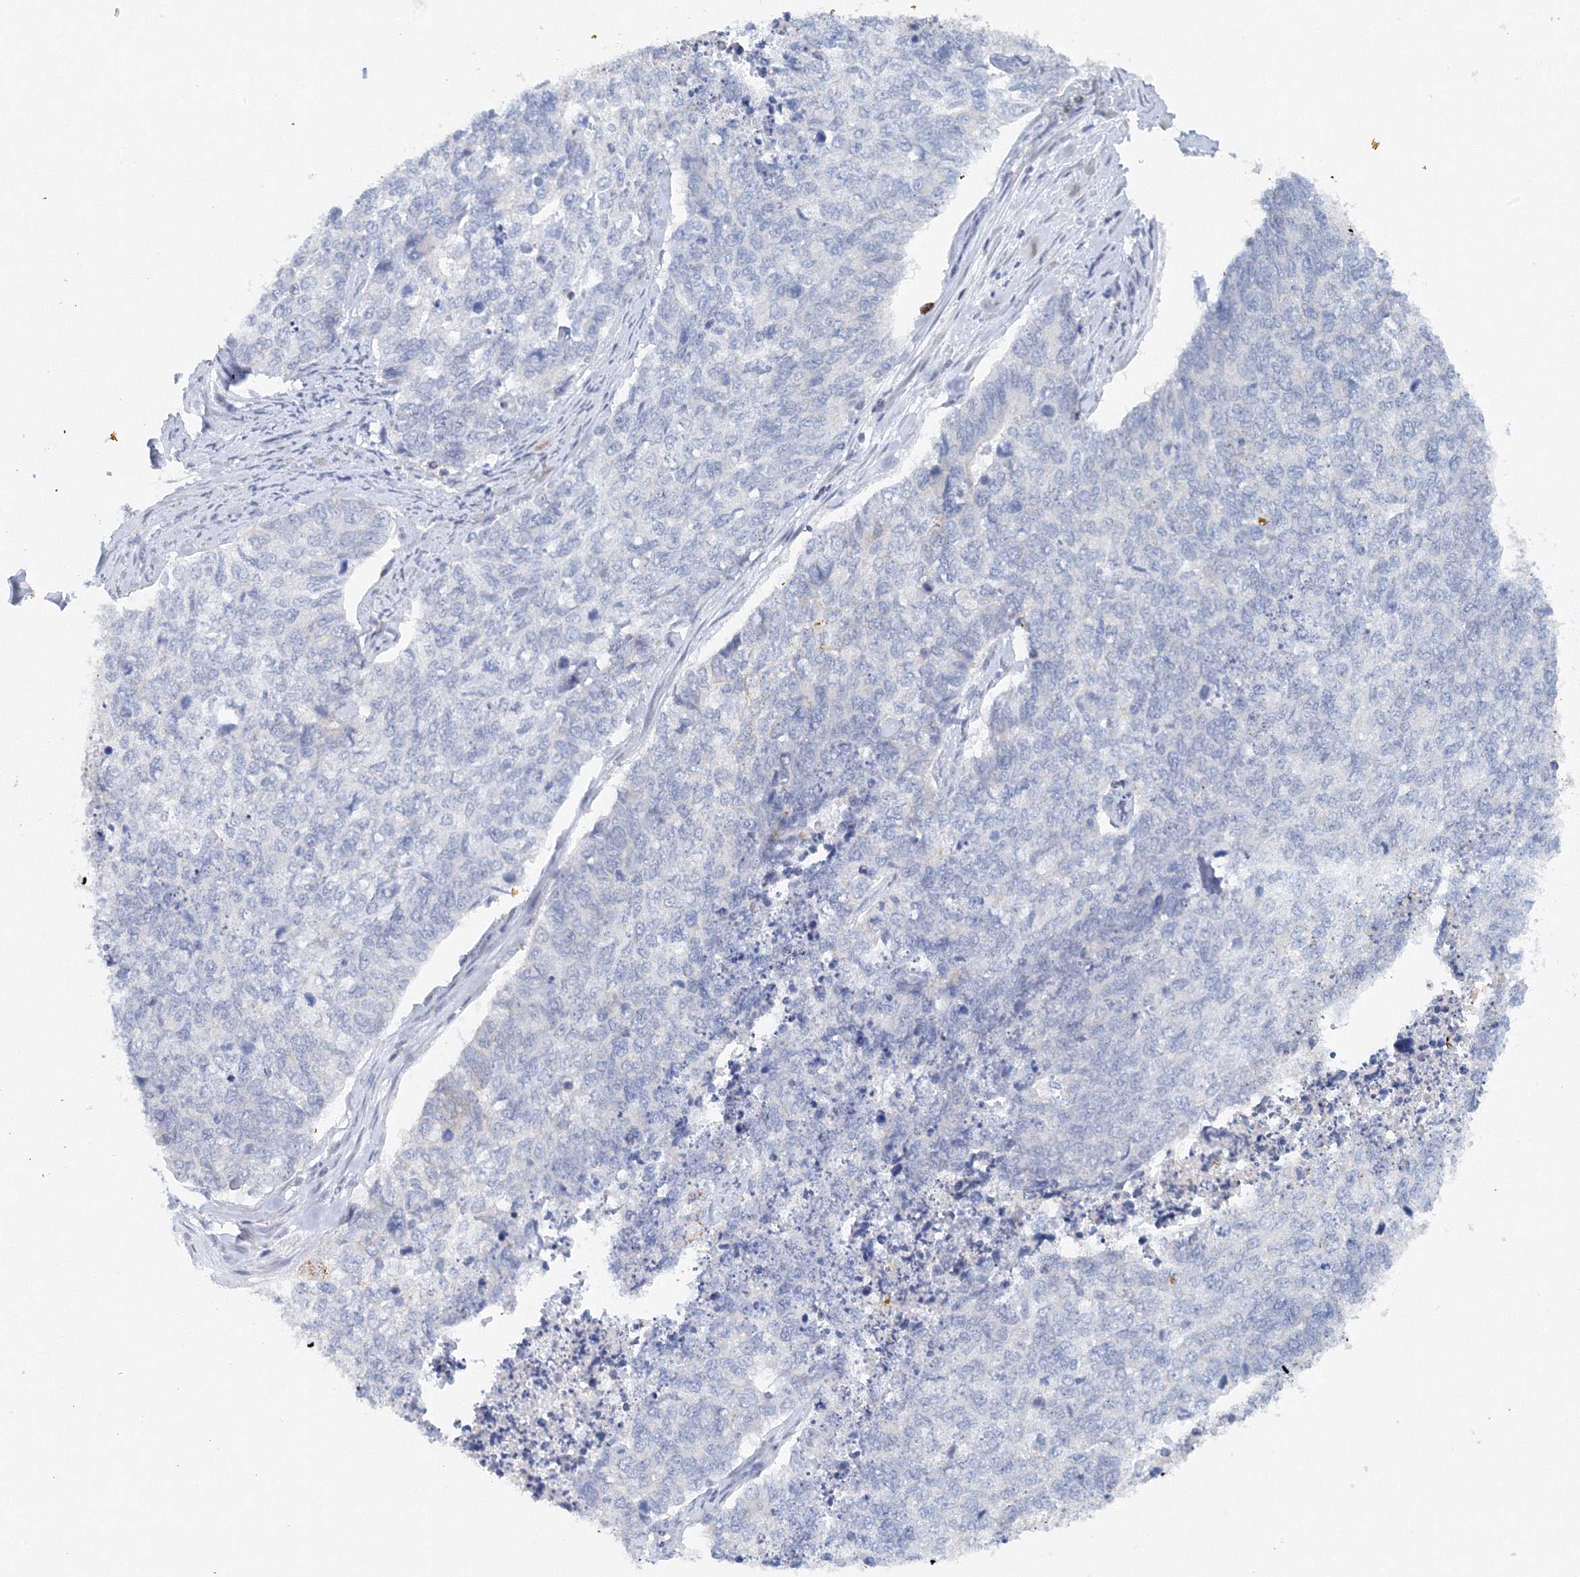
{"staining": {"intensity": "negative", "quantity": "none", "location": "none"}, "tissue": "cervical cancer", "cell_type": "Tumor cells", "image_type": "cancer", "snomed": [{"axis": "morphology", "description": "Squamous cell carcinoma, NOS"}, {"axis": "topography", "description": "Cervix"}], "caption": "The histopathology image demonstrates no staining of tumor cells in cervical squamous cell carcinoma.", "gene": "SH3BP5", "patient": {"sex": "female", "age": 63}}